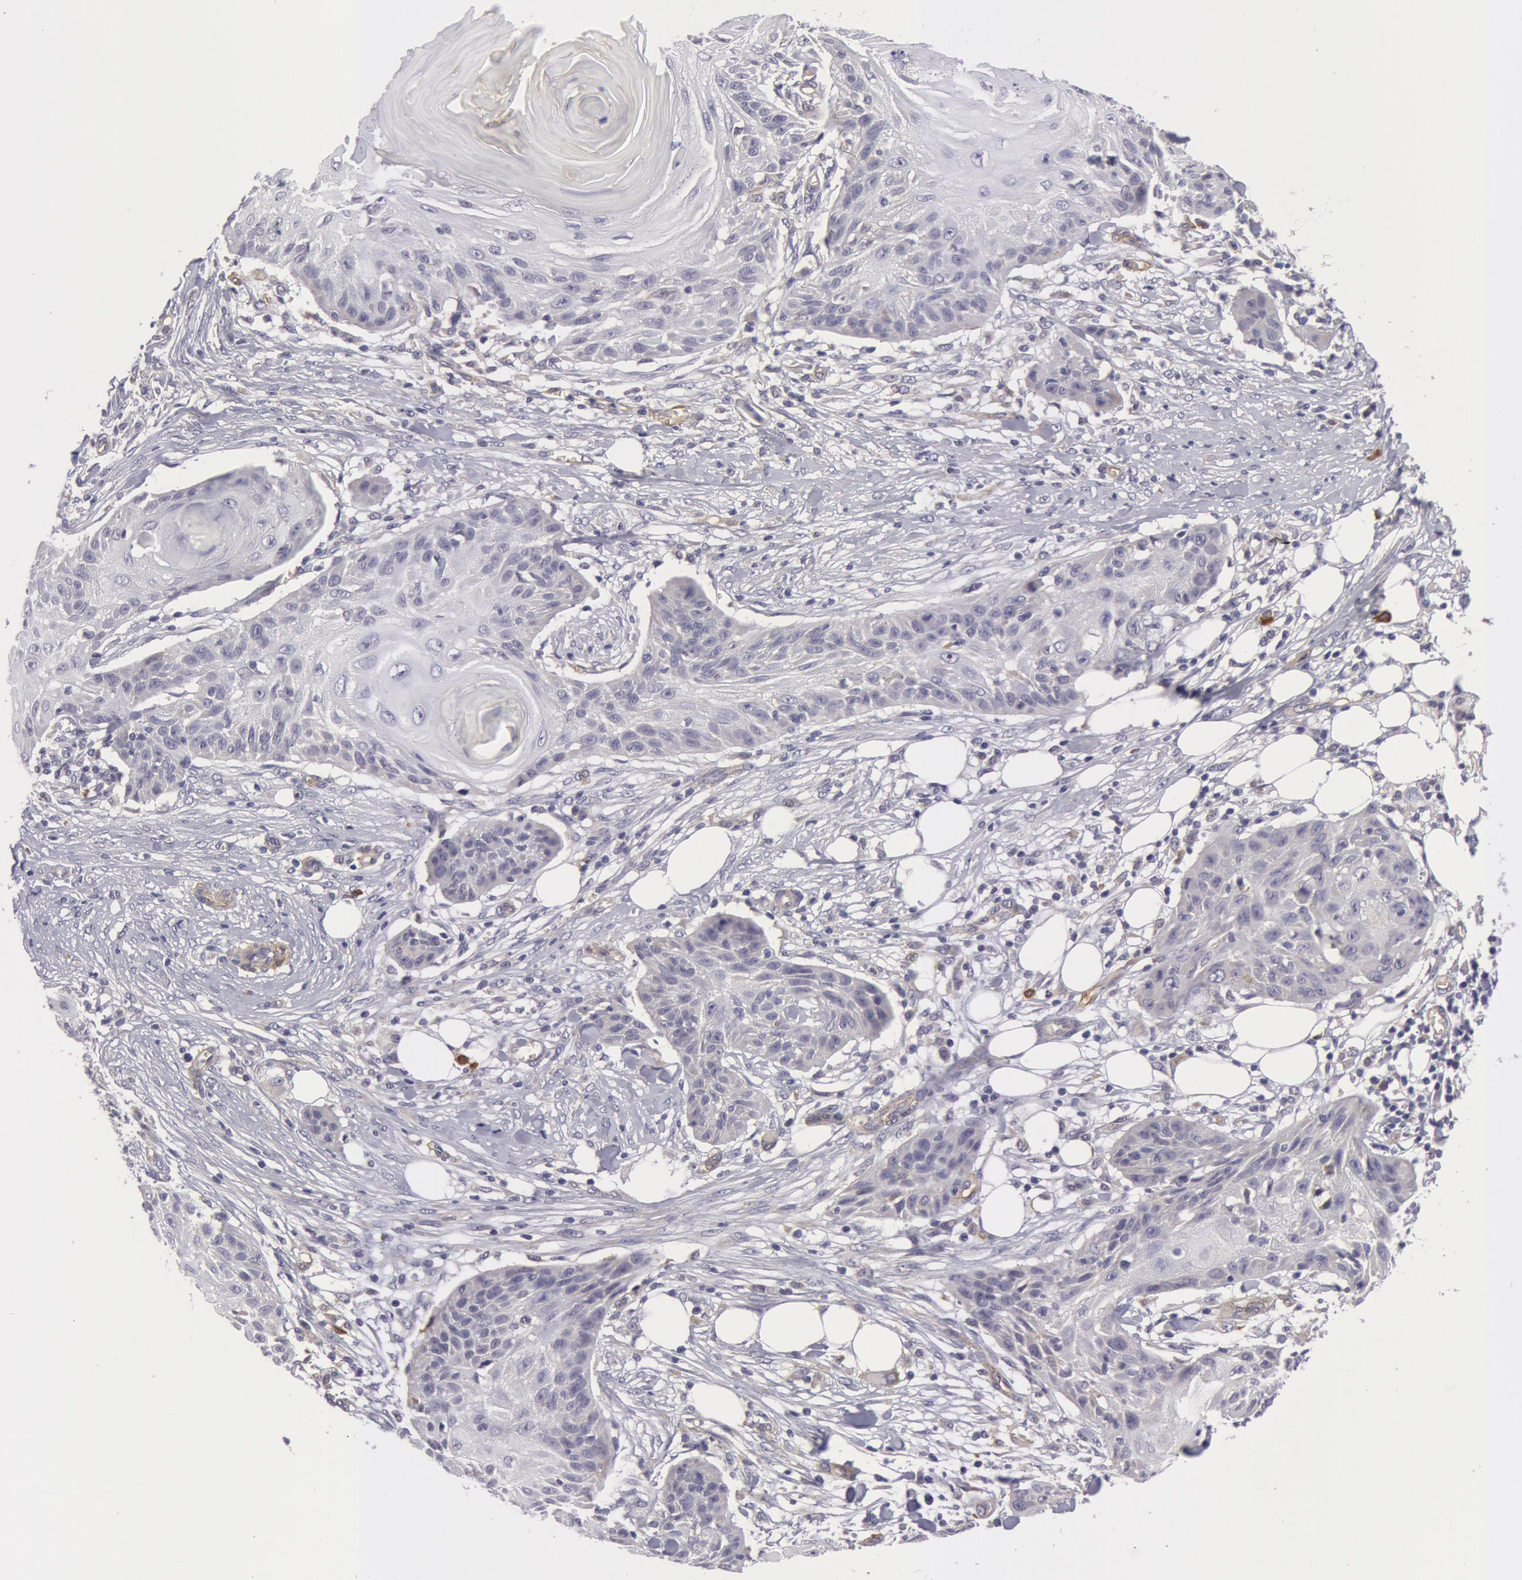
{"staining": {"intensity": "negative", "quantity": "none", "location": "none"}, "tissue": "skin cancer", "cell_type": "Tumor cells", "image_type": "cancer", "snomed": [{"axis": "morphology", "description": "Squamous cell carcinoma, NOS"}, {"axis": "topography", "description": "Skin"}], "caption": "Micrograph shows no protein staining in tumor cells of skin squamous cell carcinoma tissue. (Immunohistochemistry (ihc), brightfield microscopy, high magnification).", "gene": "IL23A", "patient": {"sex": "female", "age": 88}}